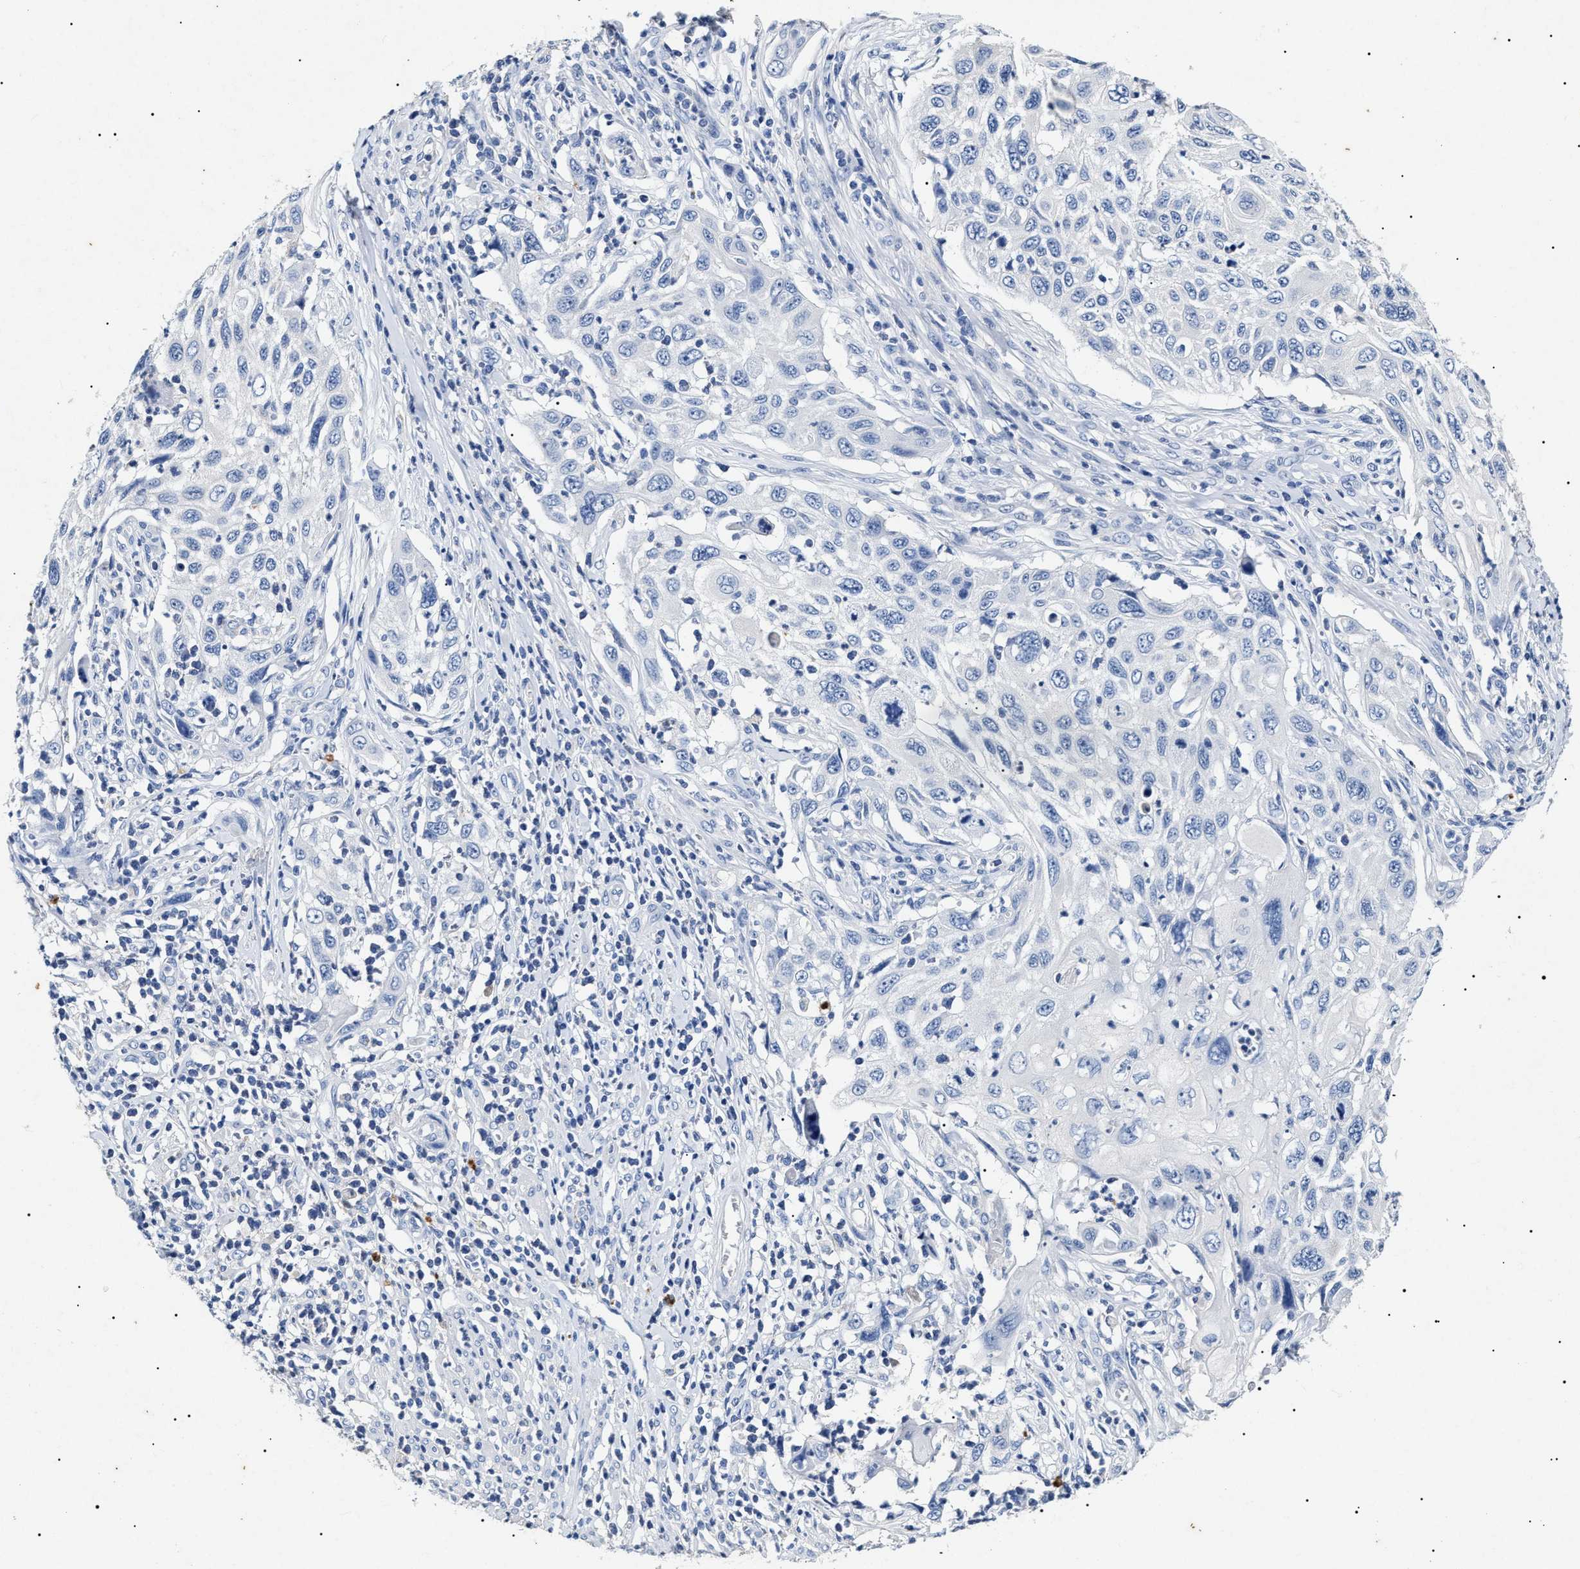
{"staining": {"intensity": "negative", "quantity": "none", "location": "none"}, "tissue": "cervical cancer", "cell_type": "Tumor cells", "image_type": "cancer", "snomed": [{"axis": "morphology", "description": "Squamous cell carcinoma, NOS"}, {"axis": "topography", "description": "Cervix"}], "caption": "A high-resolution micrograph shows IHC staining of squamous cell carcinoma (cervical), which demonstrates no significant staining in tumor cells.", "gene": "LRRC8E", "patient": {"sex": "female", "age": 70}}